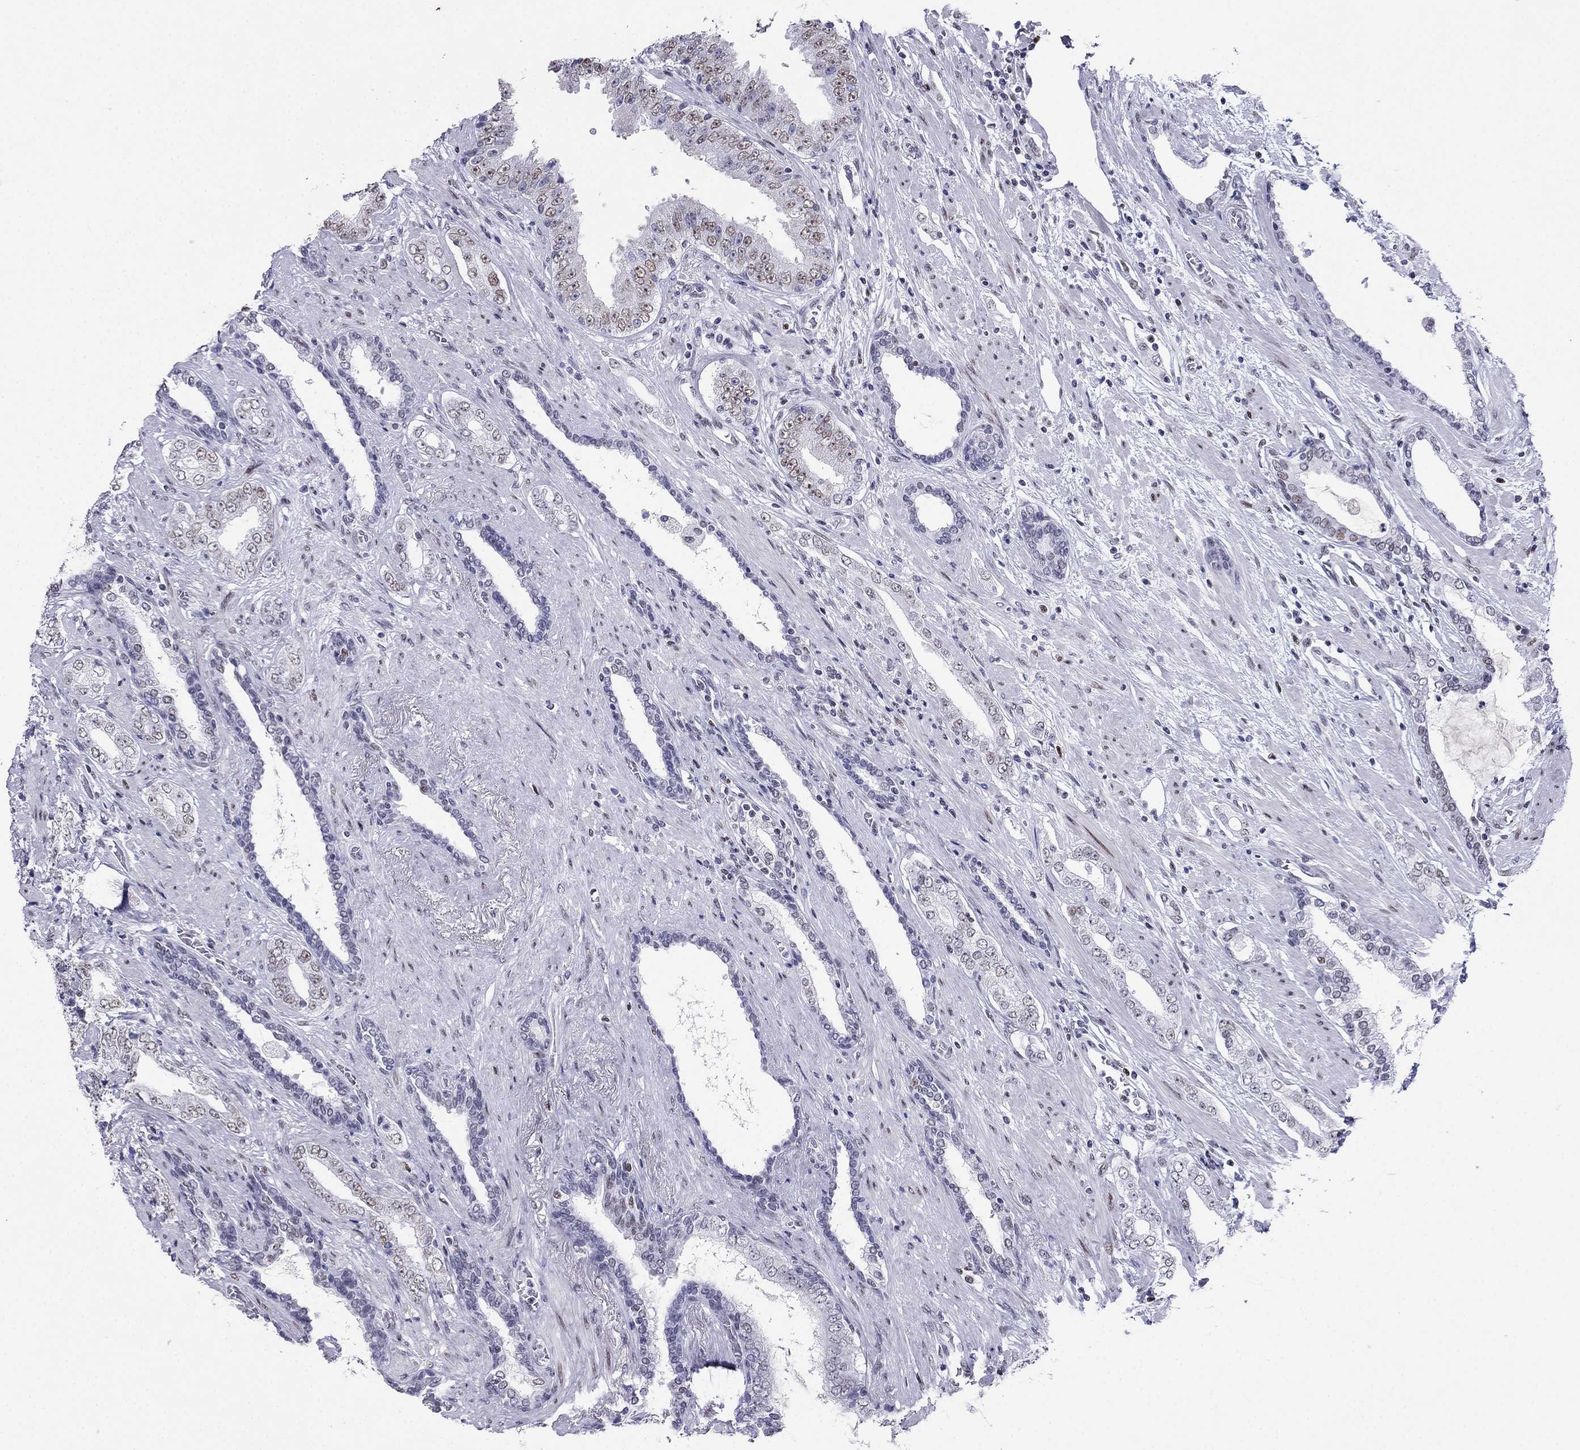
{"staining": {"intensity": "weak", "quantity": "<25%", "location": "nuclear"}, "tissue": "prostate cancer", "cell_type": "Tumor cells", "image_type": "cancer", "snomed": [{"axis": "morphology", "description": "Adenocarcinoma, Low grade"}, {"axis": "topography", "description": "Prostate and seminal vesicle, NOS"}], "caption": "Immunohistochemistry of adenocarcinoma (low-grade) (prostate) reveals no expression in tumor cells. (DAB IHC, high magnification).", "gene": "PPM1G", "patient": {"sex": "male", "age": 61}}